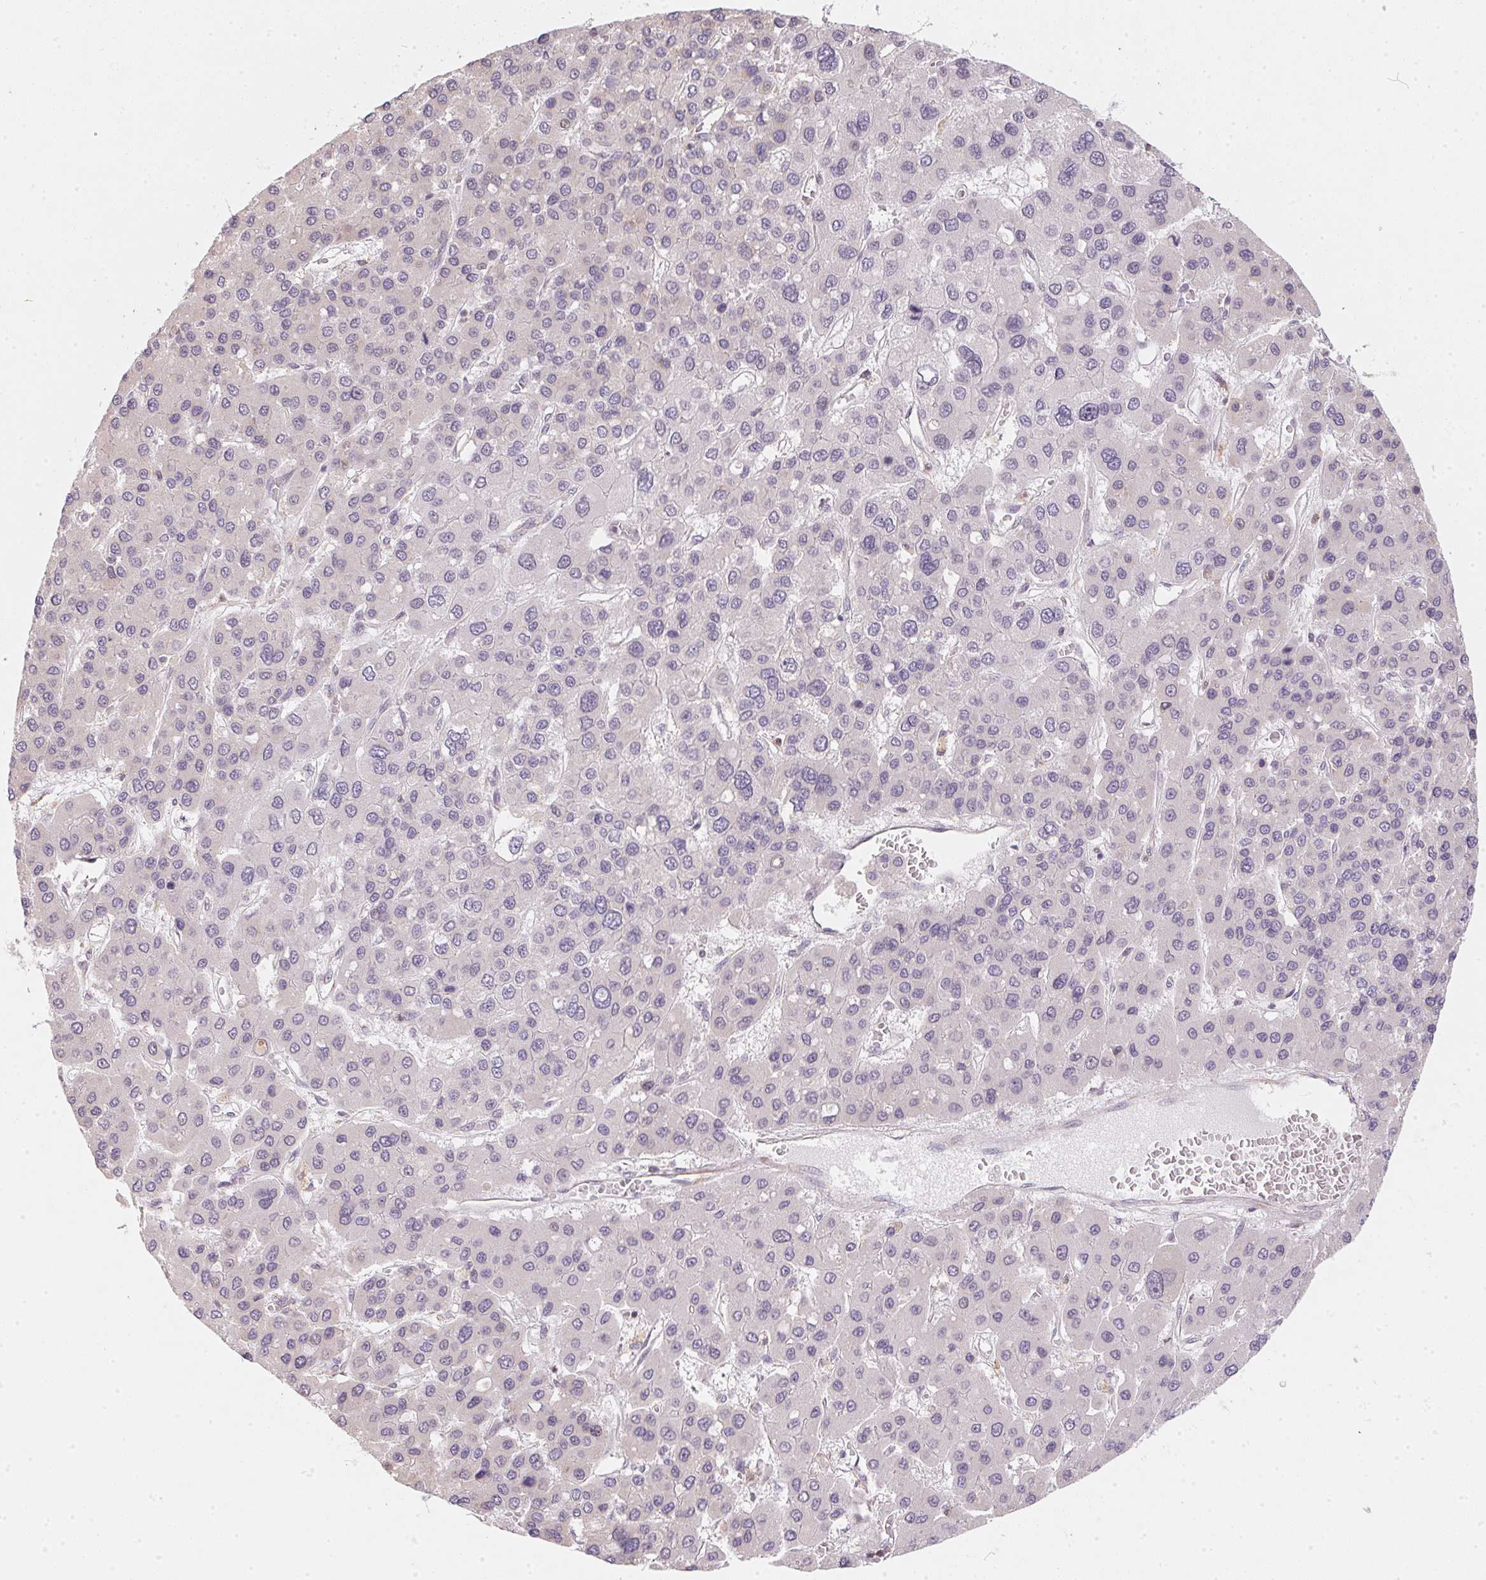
{"staining": {"intensity": "negative", "quantity": "none", "location": "none"}, "tissue": "liver cancer", "cell_type": "Tumor cells", "image_type": "cancer", "snomed": [{"axis": "morphology", "description": "Carcinoma, Hepatocellular, NOS"}, {"axis": "topography", "description": "Liver"}], "caption": "The image reveals no staining of tumor cells in liver cancer (hepatocellular carcinoma). (Stains: DAB immunohistochemistry (IHC) with hematoxylin counter stain, Microscopy: brightfield microscopy at high magnification).", "gene": "VWA5B2", "patient": {"sex": "female", "age": 41}}